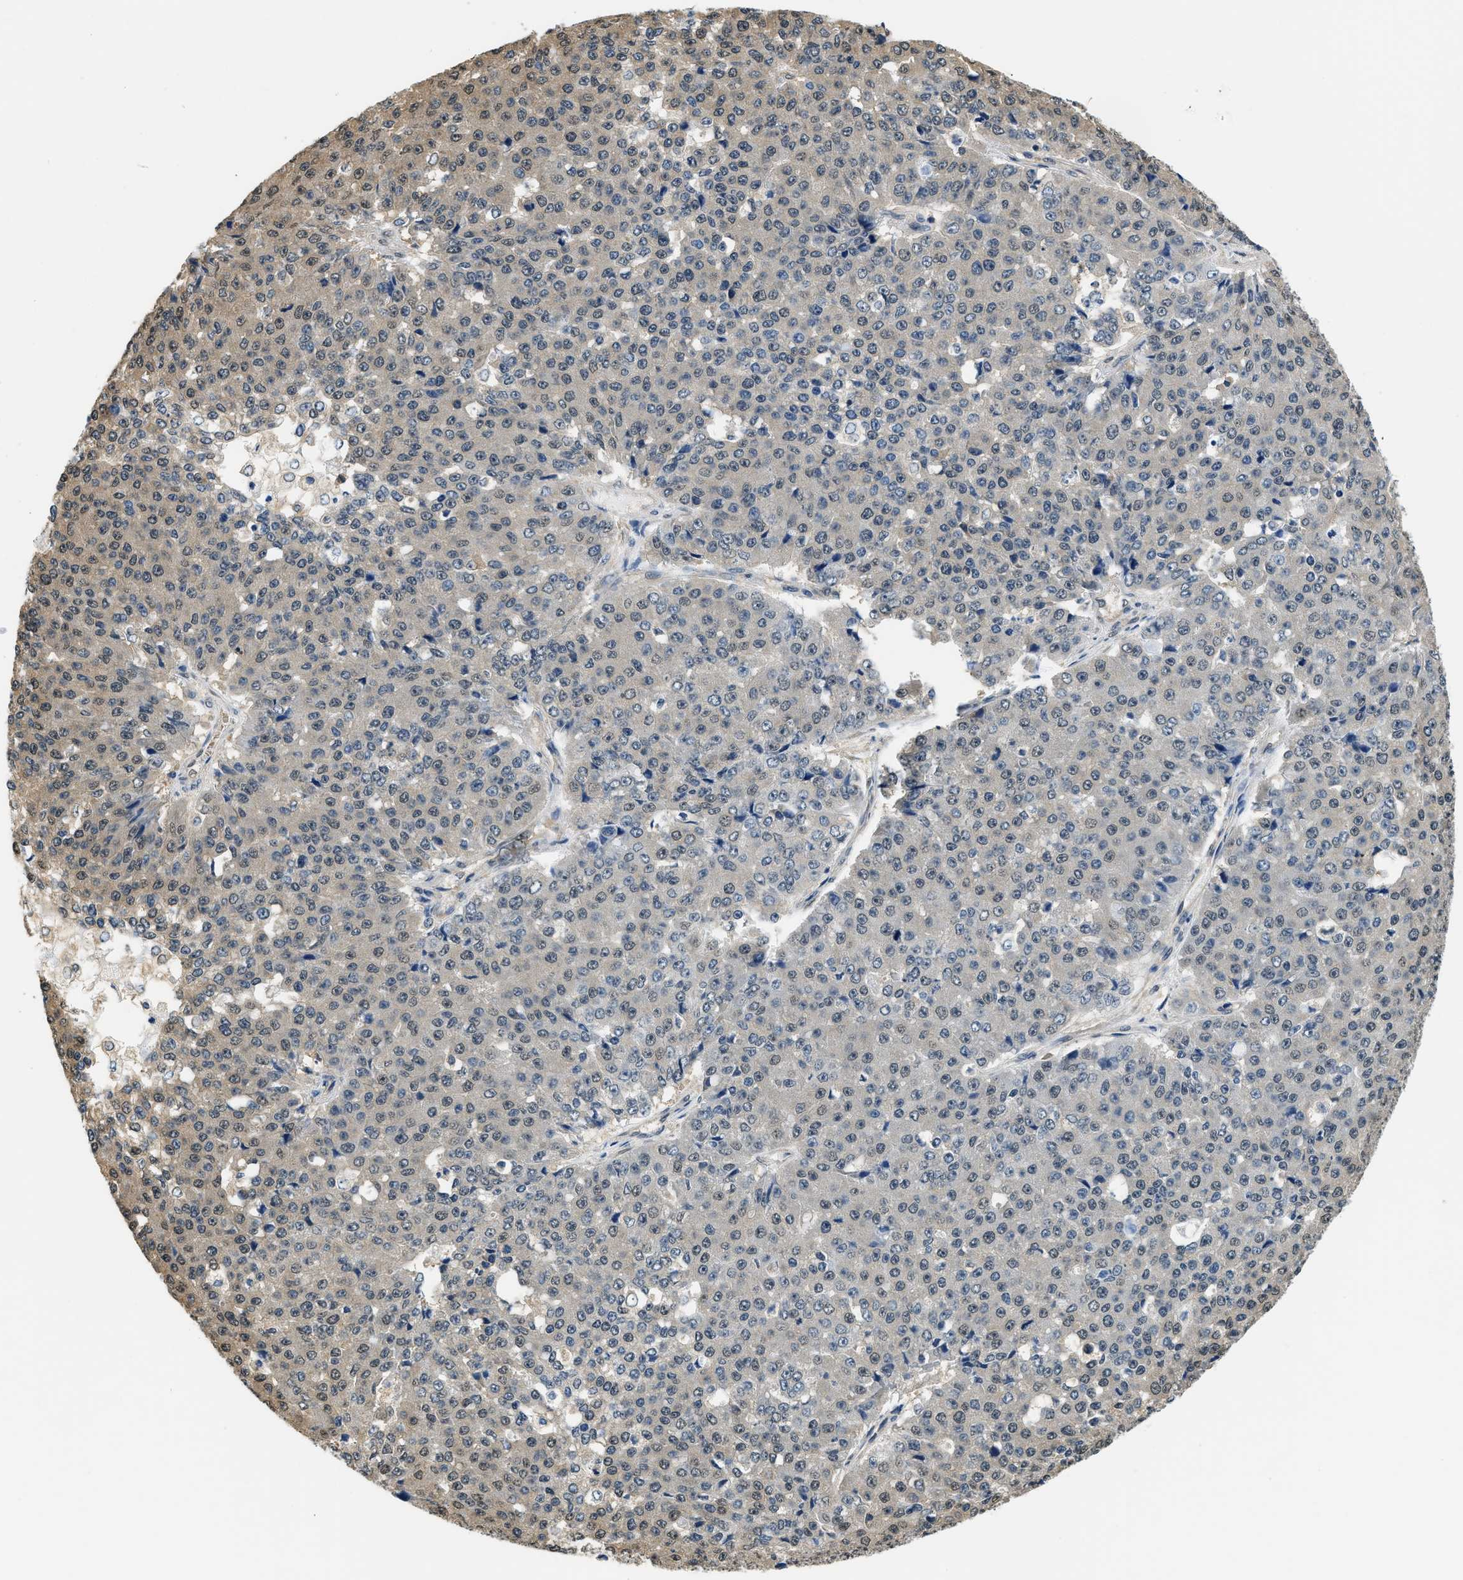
{"staining": {"intensity": "negative", "quantity": "none", "location": "none"}, "tissue": "pancreatic cancer", "cell_type": "Tumor cells", "image_type": "cancer", "snomed": [{"axis": "morphology", "description": "Adenocarcinoma, NOS"}, {"axis": "topography", "description": "Pancreas"}], "caption": "An immunohistochemistry histopathology image of pancreatic cancer (adenocarcinoma) is shown. There is no staining in tumor cells of pancreatic cancer (adenocarcinoma). (DAB immunohistochemistry (IHC) visualized using brightfield microscopy, high magnification).", "gene": "BCL7C", "patient": {"sex": "male", "age": 50}}